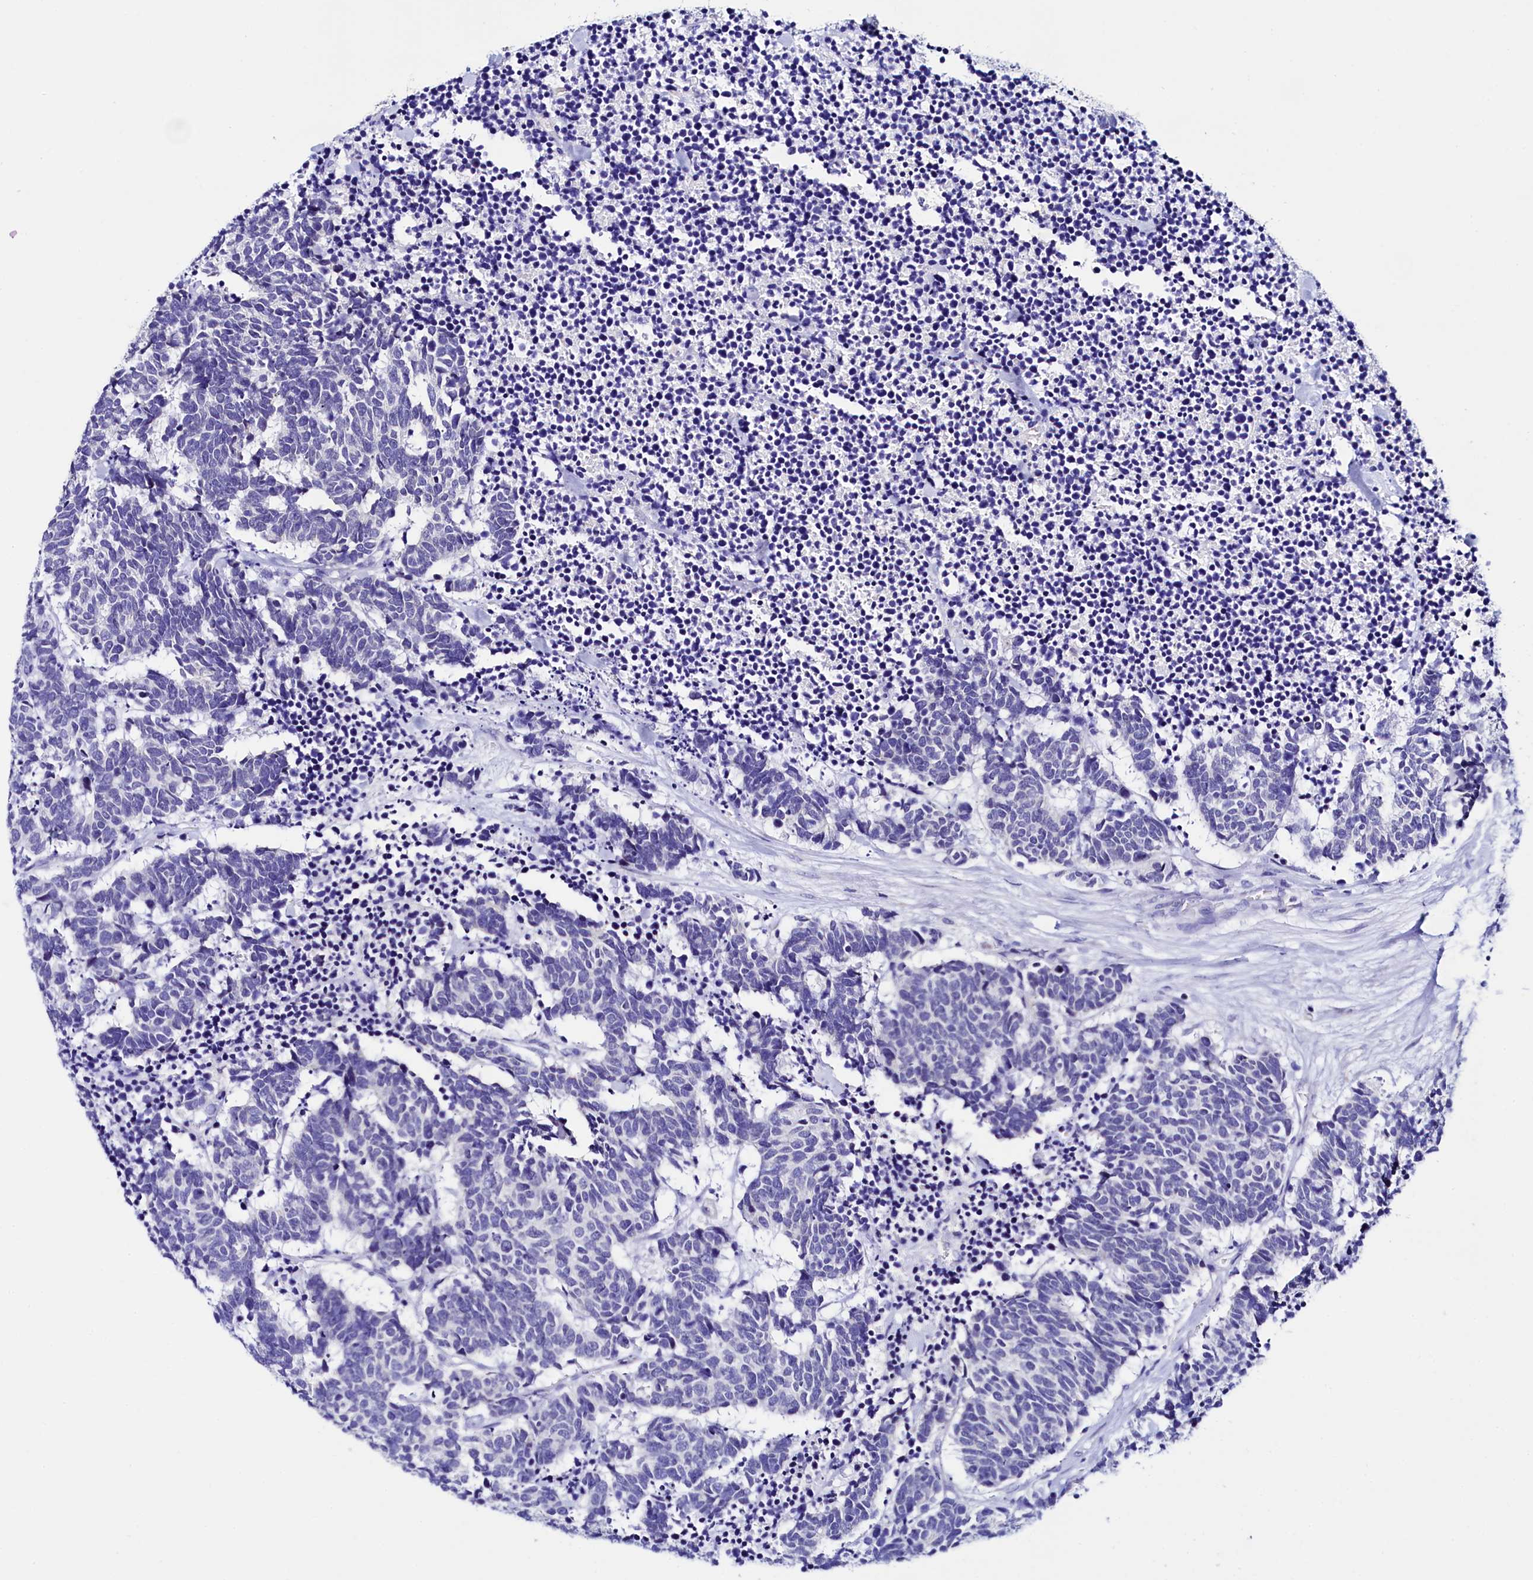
{"staining": {"intensity": "negative", "quantity": "none", "location": "none"}, "tissue": "carcinoid", "cell_type": "Tumor cells", "image_type": "cancer", "snomed": [{"axis": "morphology", "description": "Carcinoma, NOS"}, {"axis": "morphology", "description": "Carcinoid, malignant, NOS"}, {"axis": "topography", "description": "Urinary bladder"}], "caption": "Micrograph shows no protein staining in tumor cells of carcinoid tissue.", "gene": "HAND1", "patient": {"sex": "male", "age": 57}}